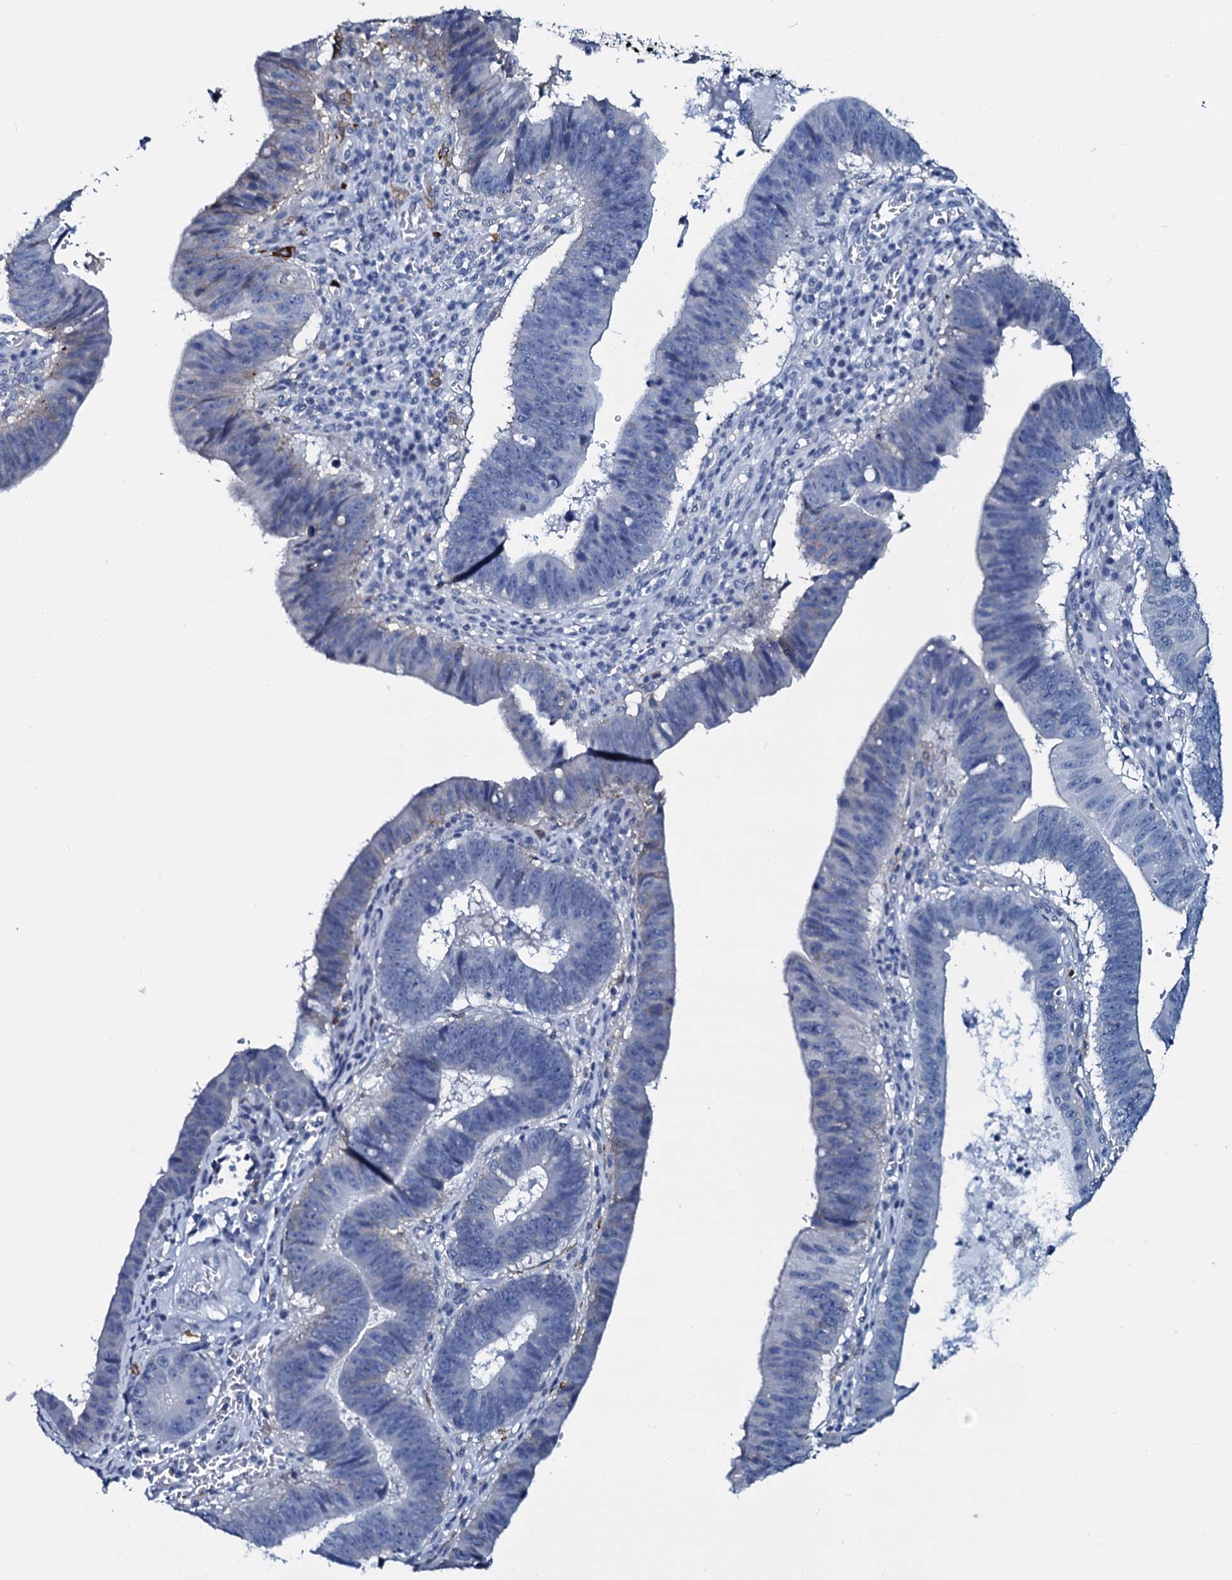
{"staining": {"intensity": "negative", "quantity": "none", "location": "none"}, "tissue": "stomach cancer", "cell_type": "Tumor cells", "image_type": "cancer", "snomed": [{"axis": "morphology", "description": "Adenocarcinoma, NOS"}, {"axis": "topography", "description": "Stomach"}], "caption": "Micrograph shows no significant protein expression in tumor cells of stomach adenocarcinoma. The staining was performed using DAB (3,3'-diaminobenzidine) to visualize the protein expression in brown, while the nuclei were stained in blue with hematoxylin (Magnification: 20x).", "gene": "SLC4A7", "patient": {"sex": "male", "age": 59}}